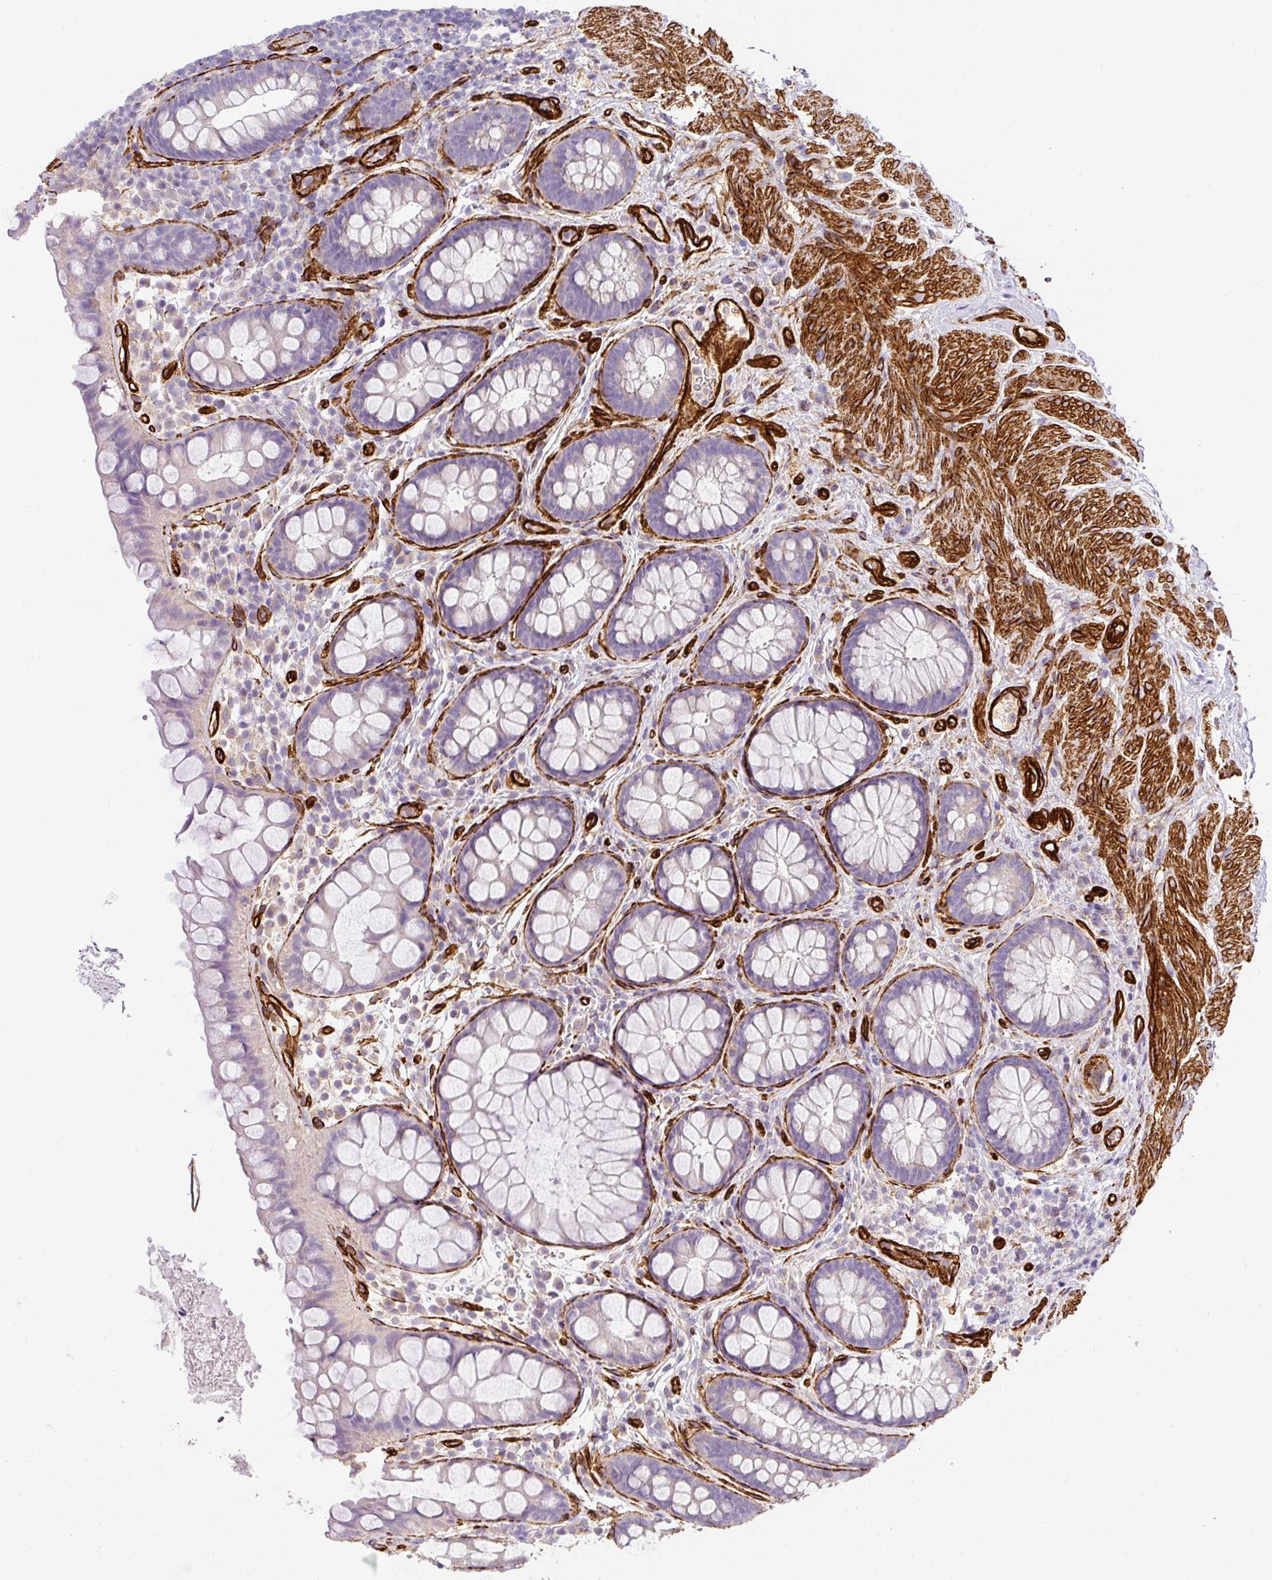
{"staining": {"intensity": "negative", "quantity": "none", "location": "none"}, "tissue": "rectum", "cell_type": "Glandular cells", "image_type": "normal", "snomed": [{"axis": "morphology", "description": "Normal tissue, NOS"}, {"axis": "topography", "description": "Rectum"}, {"axis": "topography", "description": "Peripheral nerve tissue"}], "caption": "High power microscopy micrograph of an immunohistochemistry (IHC) histopathology image of normal rectum, revealing no significant staining in glandular cells.", "gene": "SLC25A17", "patient": {"sex": "female", "age": 69}}